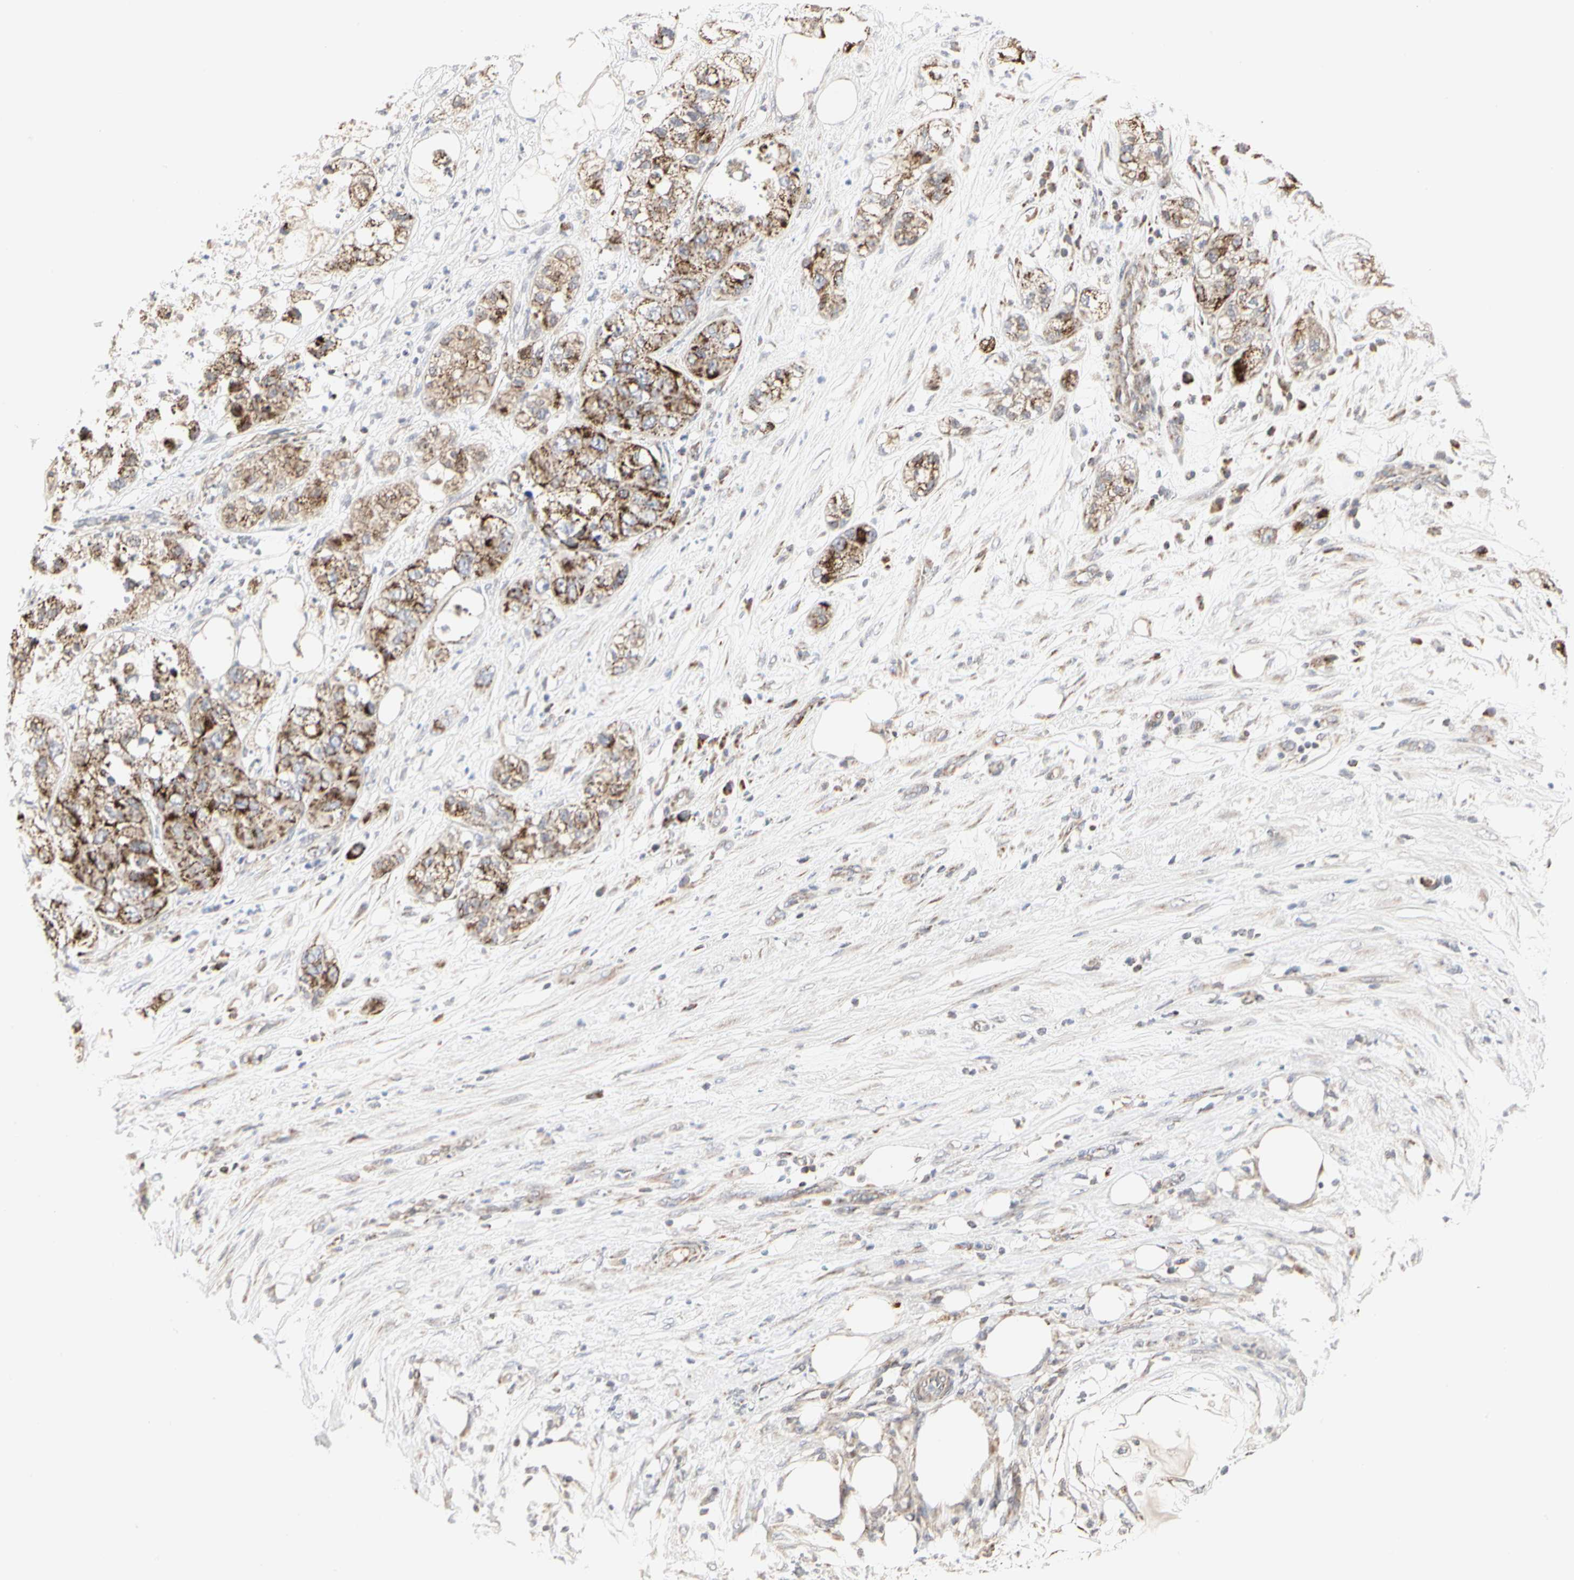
{"staining": {"intensity": "moderate", "quantity": ">75%", "location": "cytoplasmic/membranous"}, "tissue": "pancreatic cancer", "cell_type": "Tumor cells", "image_type": "cancer", "snomed": [{"axis": "morphology", "description": "Adenocarcinoma, NOS"}, {"axis": "topography", "description": "Pancreas"}], "caption": "DAB immunohistochemical staining of pancreatic cancer (adenocarcinoma) shows moderate cytoplasmic/membranous protein expression in approximately >75% of tumor cells.", "gene": "TSKU", "patient": {"sex": "female", "age": 78}}